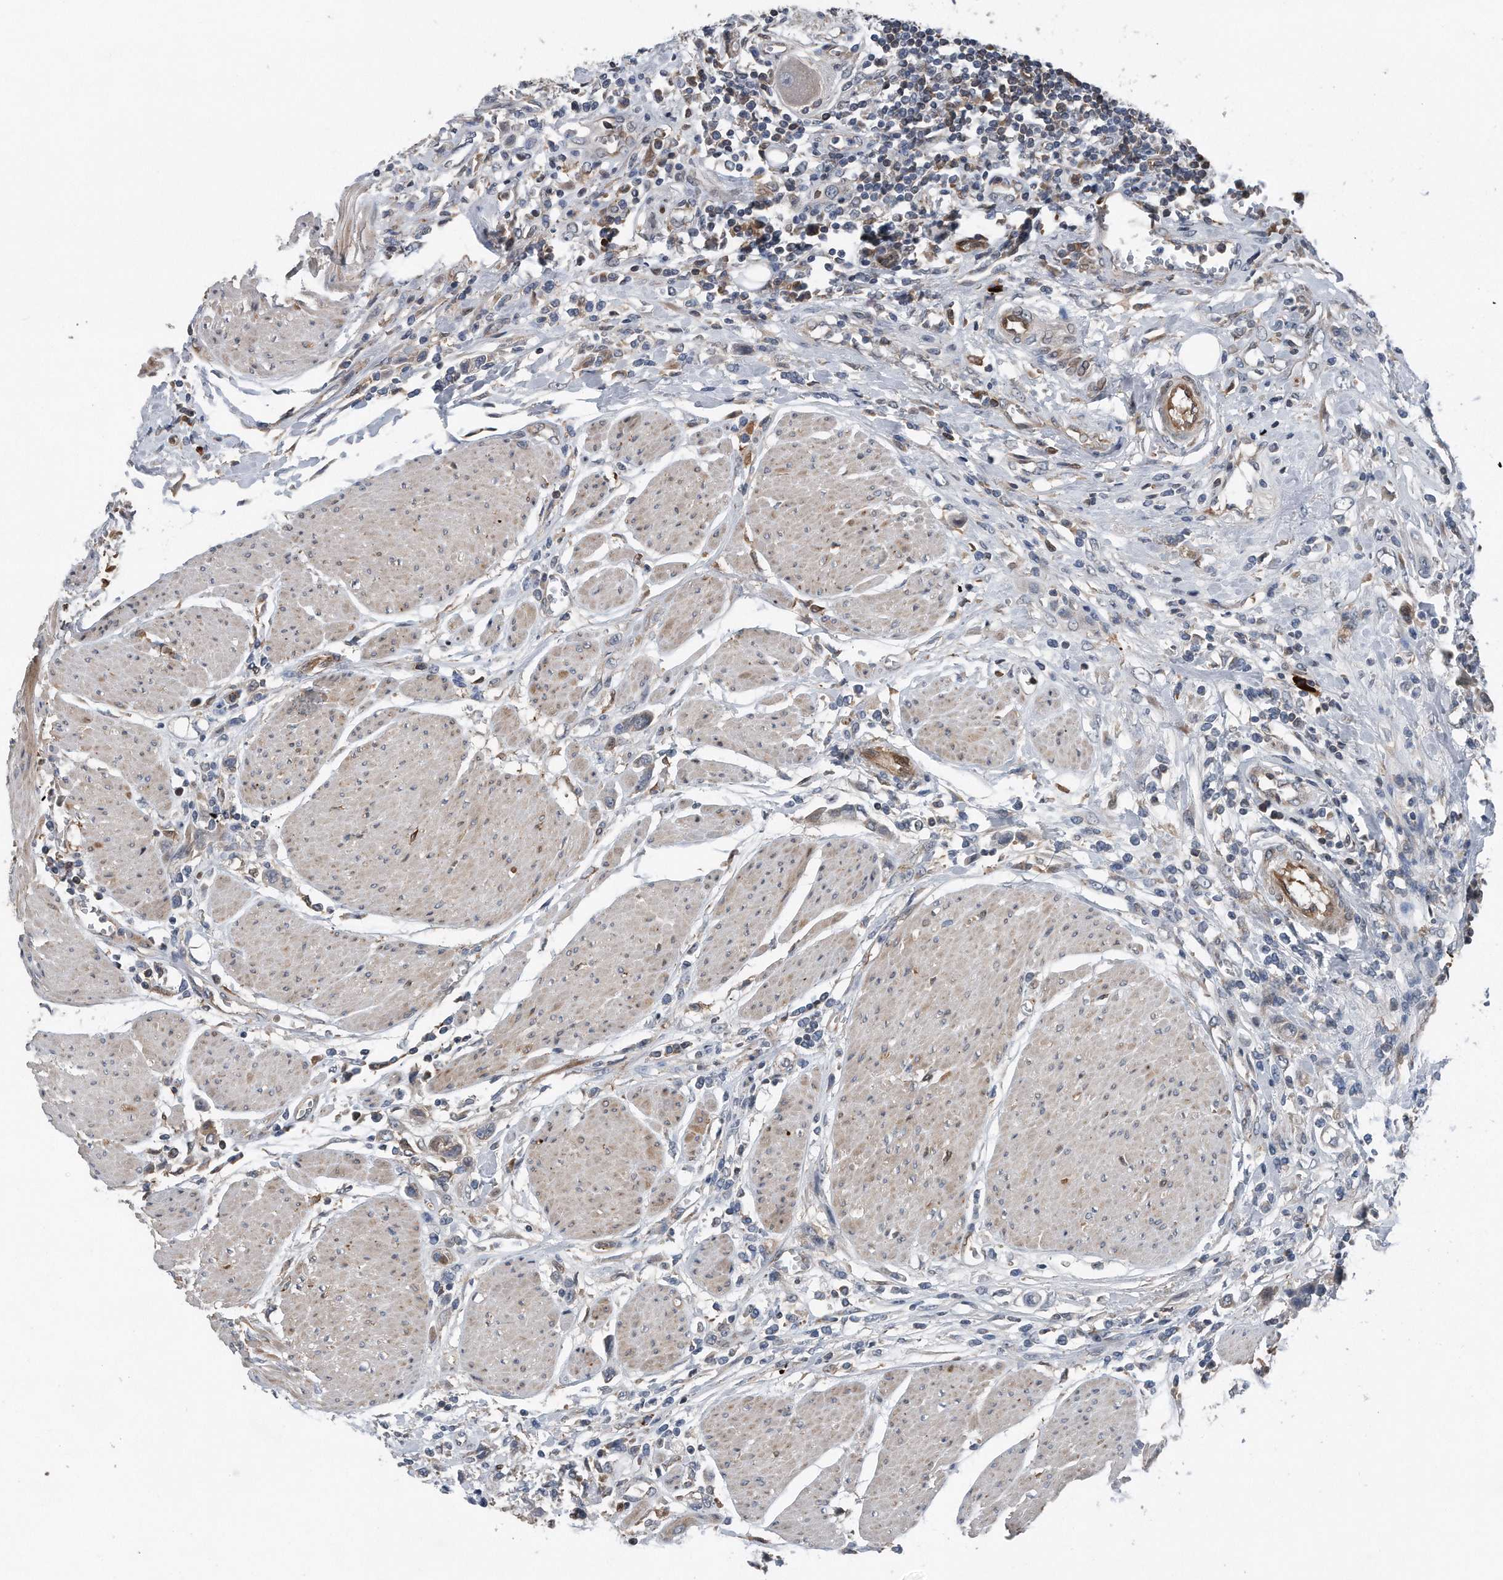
{"staining": {"intensity": "moderate", "quantity": "<25%", "location": "cytoplasmic/membranous"}, "tissue": "urothelial cancer", "cell_type": "Tumor cells", "image_type": "cancer", "snomed": [{"axis": "morphology", "description": "Urothelial carcinoma, High grade"}, {"axis": "topography", "description": "Urinary bladder"}], "caption": "DAB immunohistochemical staining of human urothelial carcinoma (high-grade) shows moderate cytoplasmic/membranous protein staining in approximately <25% of tumor cells.", "gene": "DST", "patient": {"sex": "male", "age": 50}}